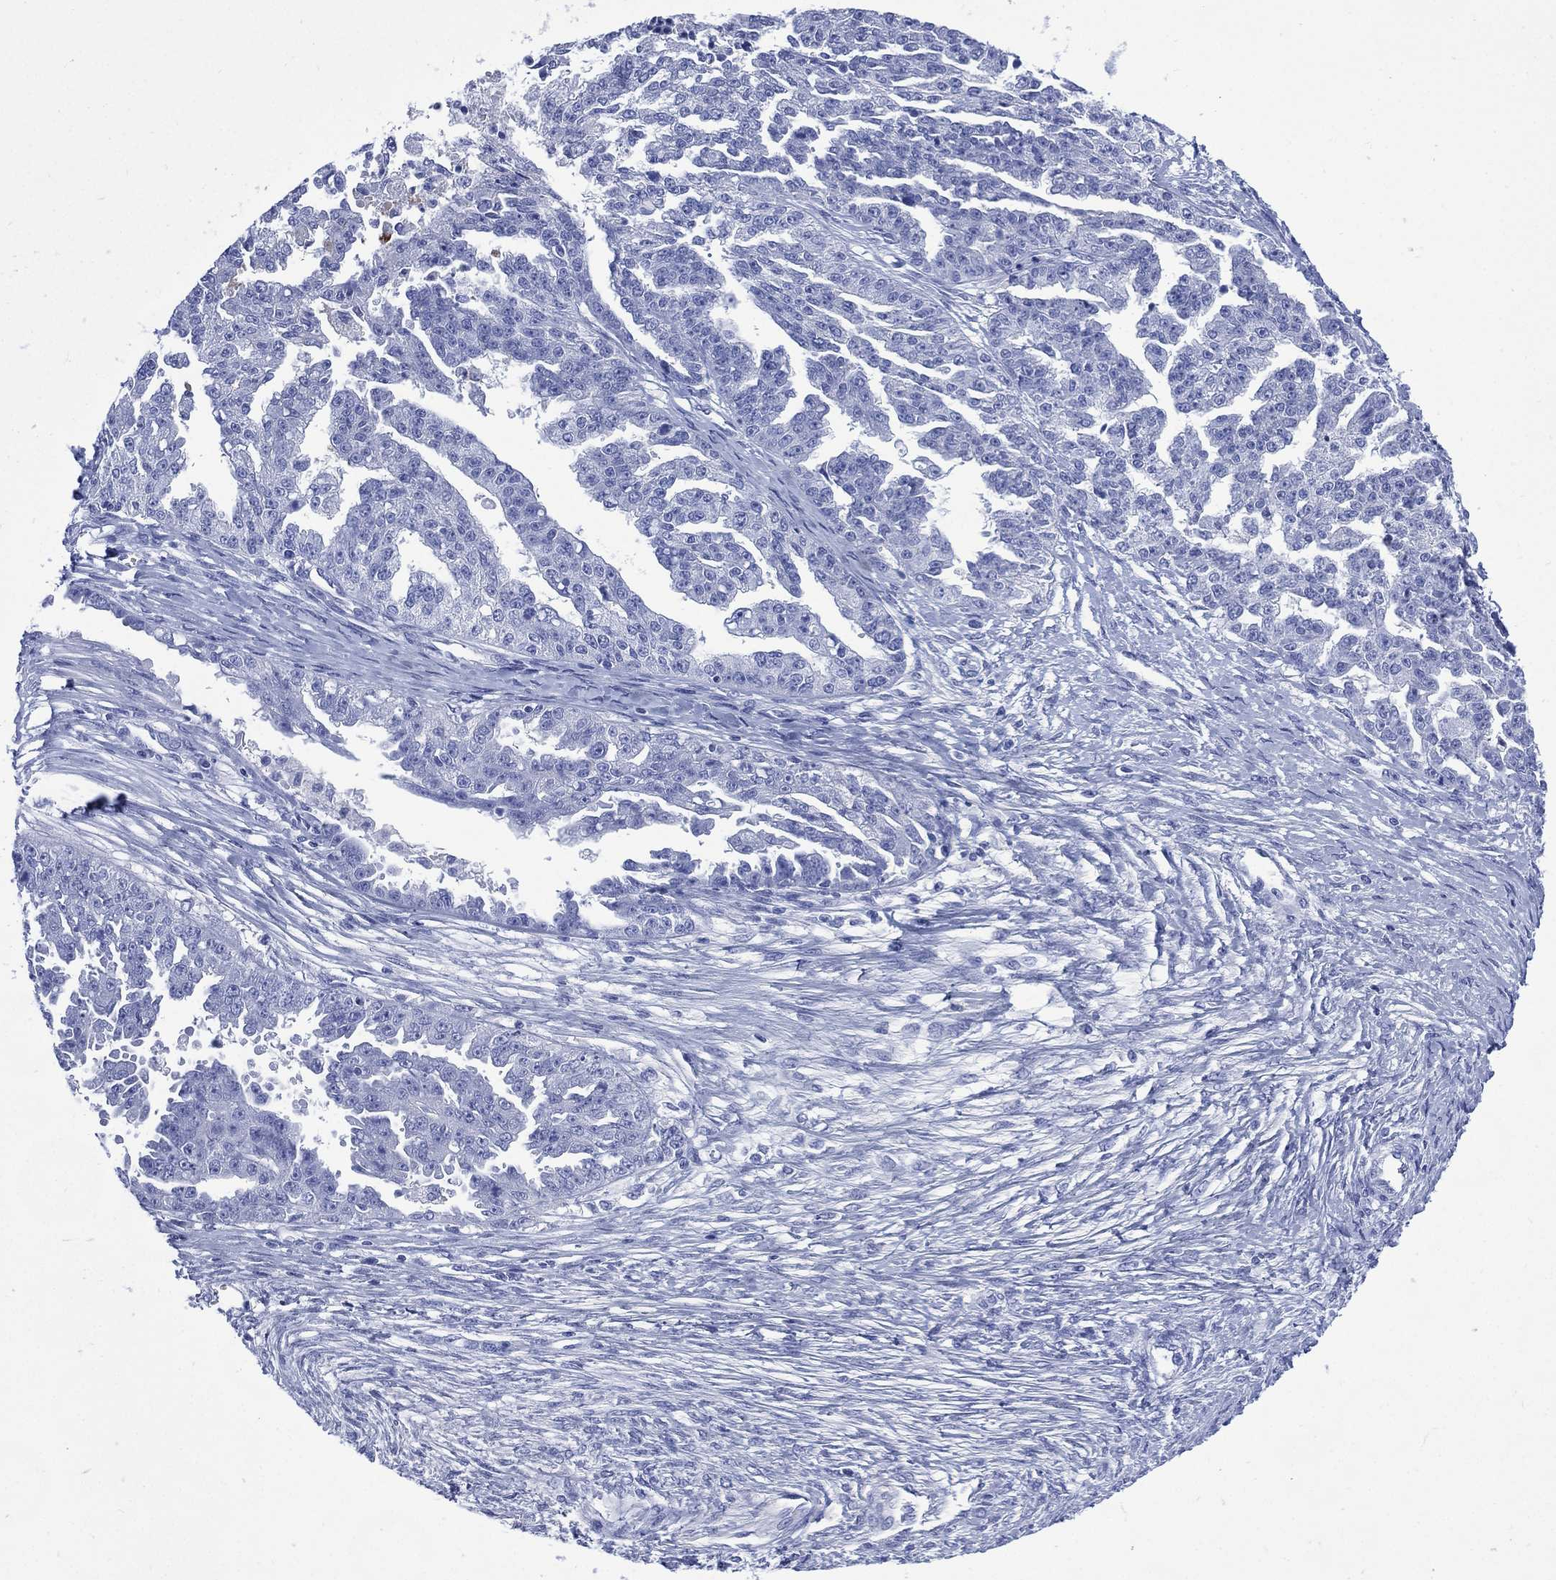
{"staining": {"intensity": "negative", "quantity": "none", "location": "none"}, "tissue": "ovarian cancer", "cell_type": "Tumor cells", "image_type": "cancer", "snomed": [{"axis": "morphology", "description": "Cystadenocarcinoma, serous, NOS"}, {"axis": "topography", "description": "Ovary"}], "caption": "Immunohistochemistry histopathology image of neoplastic tissue: ovarian cancer stained with DAB (3,3'-diaminobenzidine) demonstrates no significant protein expression in tumor cells.", "gene": "SHCBP1L", "patient": {"sex": "female", "age": 58}}